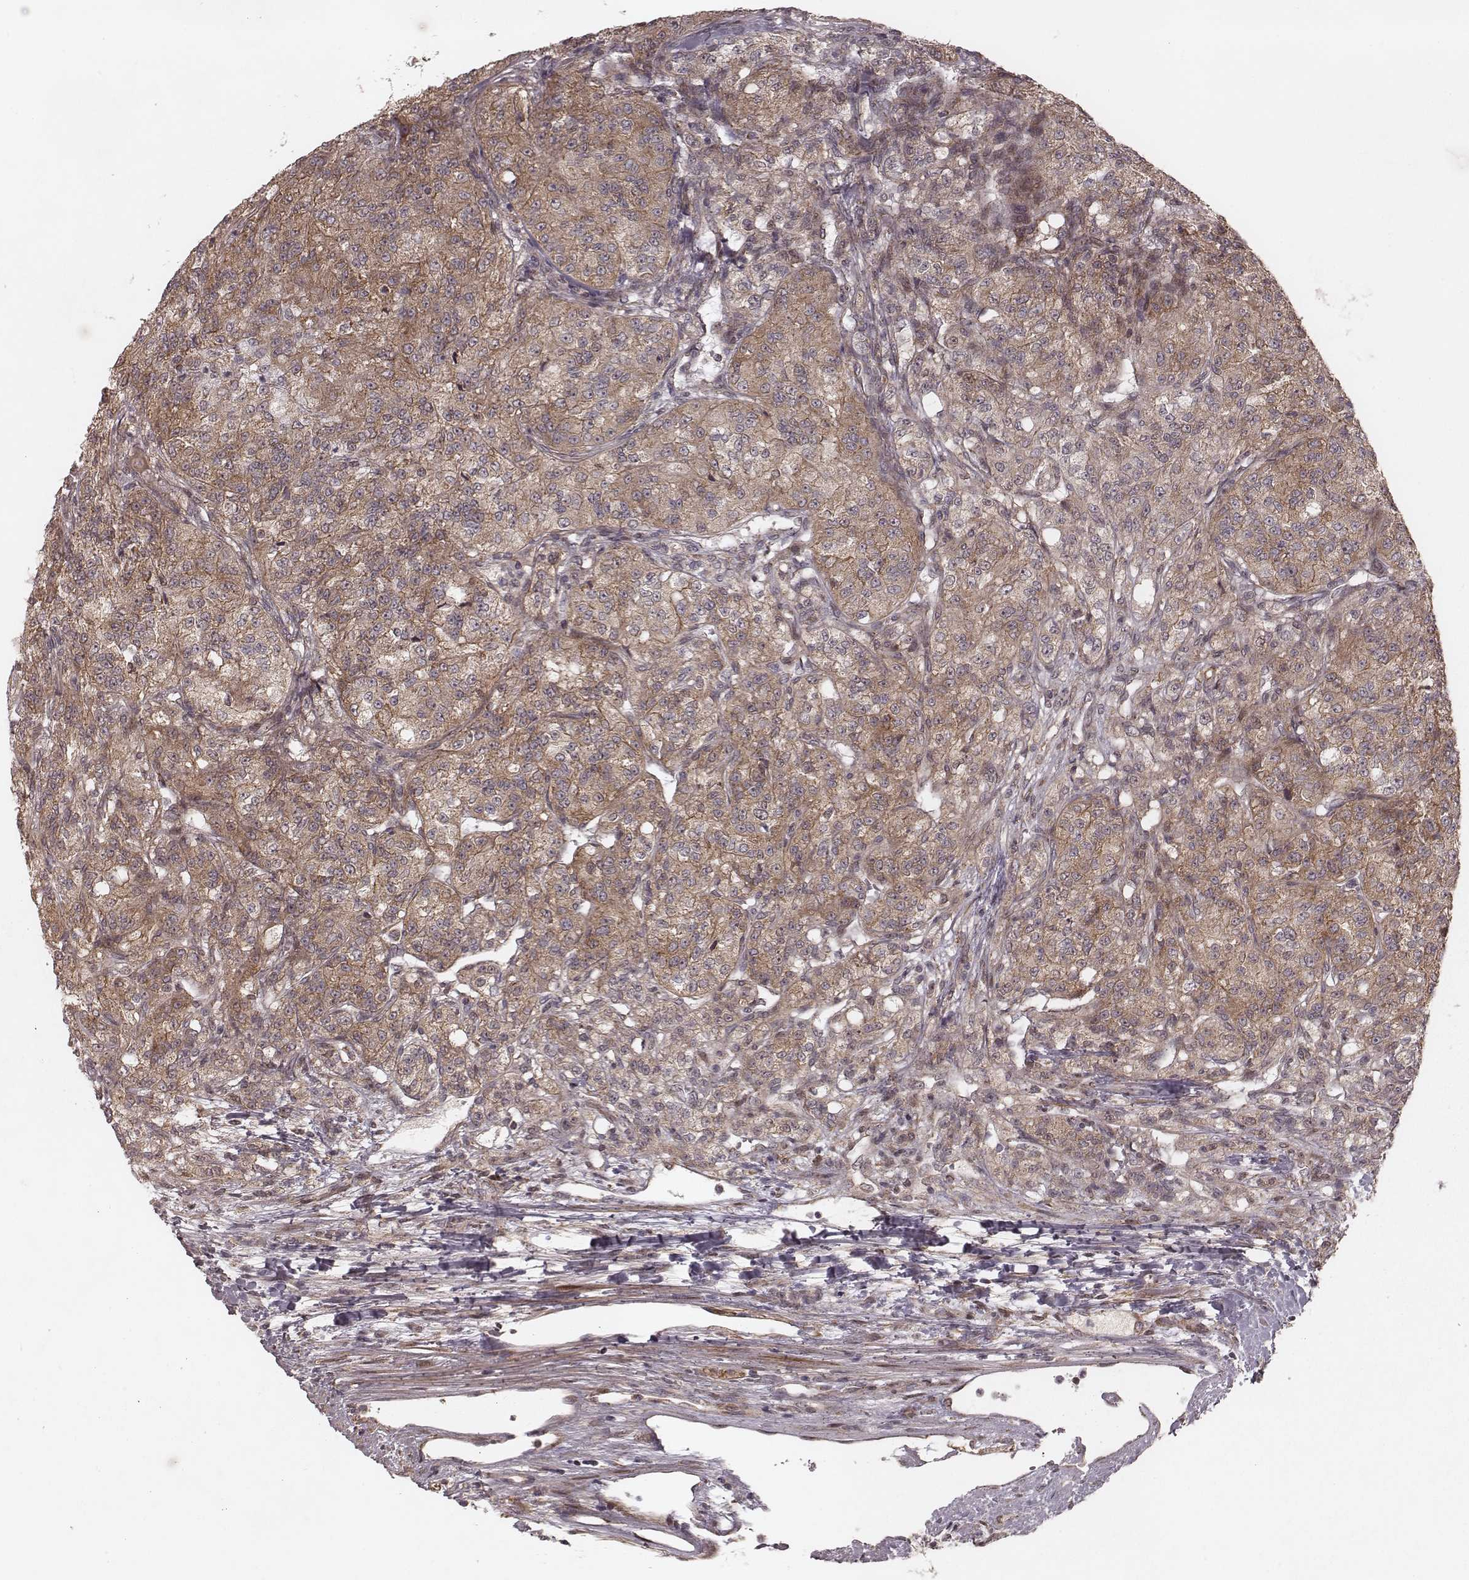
{"staining": {"intensity": "weak", "quantity": ">75%", "location": "cytoplasmic/membranous"}, "tissue": "renal cancer", "cell_type": "Tumor cells", "image_type": "cancer", "snomed": [{"axis": "morphology", "description": "Adenocarcinoma, NOS"}, {"axis": "topography", "description": "Kidney"}], "caption": "Human adenocarcinoma (renal) stained for a protein (brown) displays weak cytoplasmic/membranous positive positivity in about >75% of tumor cells.", "gene": "NDUFA7", "patient": {"sex": "female", "age": 63}}